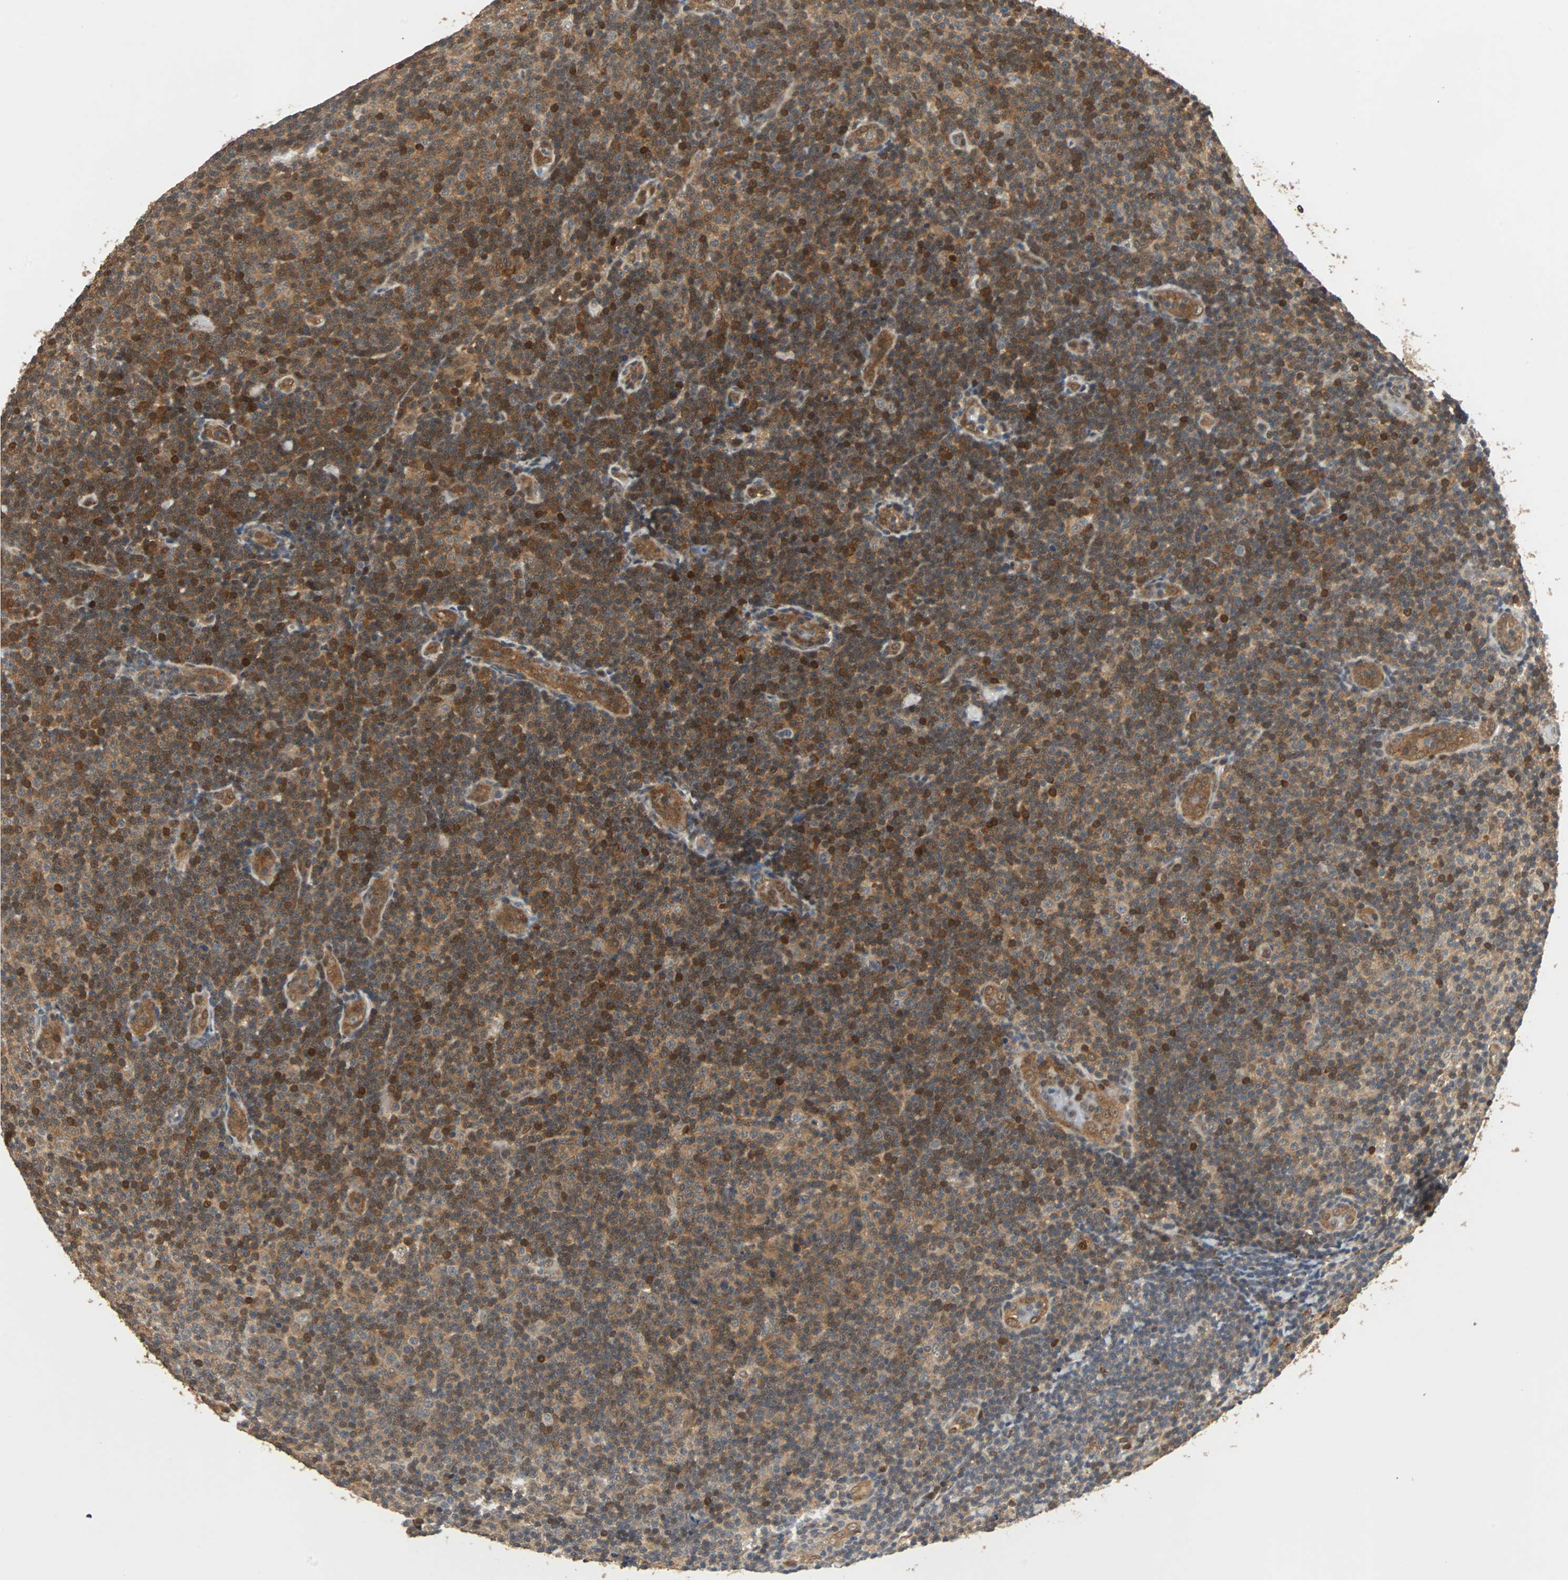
{"staining": {"intensity": "moderate", "quantity": ">75%", "location": "cytoplasmic/membranous,nuclear"}, "tissue": "lymphoma", "cell_type": "Tumor cells", "image_type": "cancer", "snomed": [{"axis": "morphology", "description": "Malignant lymphoma, non-Hodgkin's type, Low grade"}, {"axis": "topography", "description": "Lymph node"}], "caption": "Malignant lymphoma, non-Hodgkin's type (low-grade) was stained to show a protein in brown. There is medium levels of moderate cytoplasmic/membranous and nuclear positivity in about >75% of tumor cells.", "gene": "PRDX6", "patient": {"sex": "male", "age": 83}}